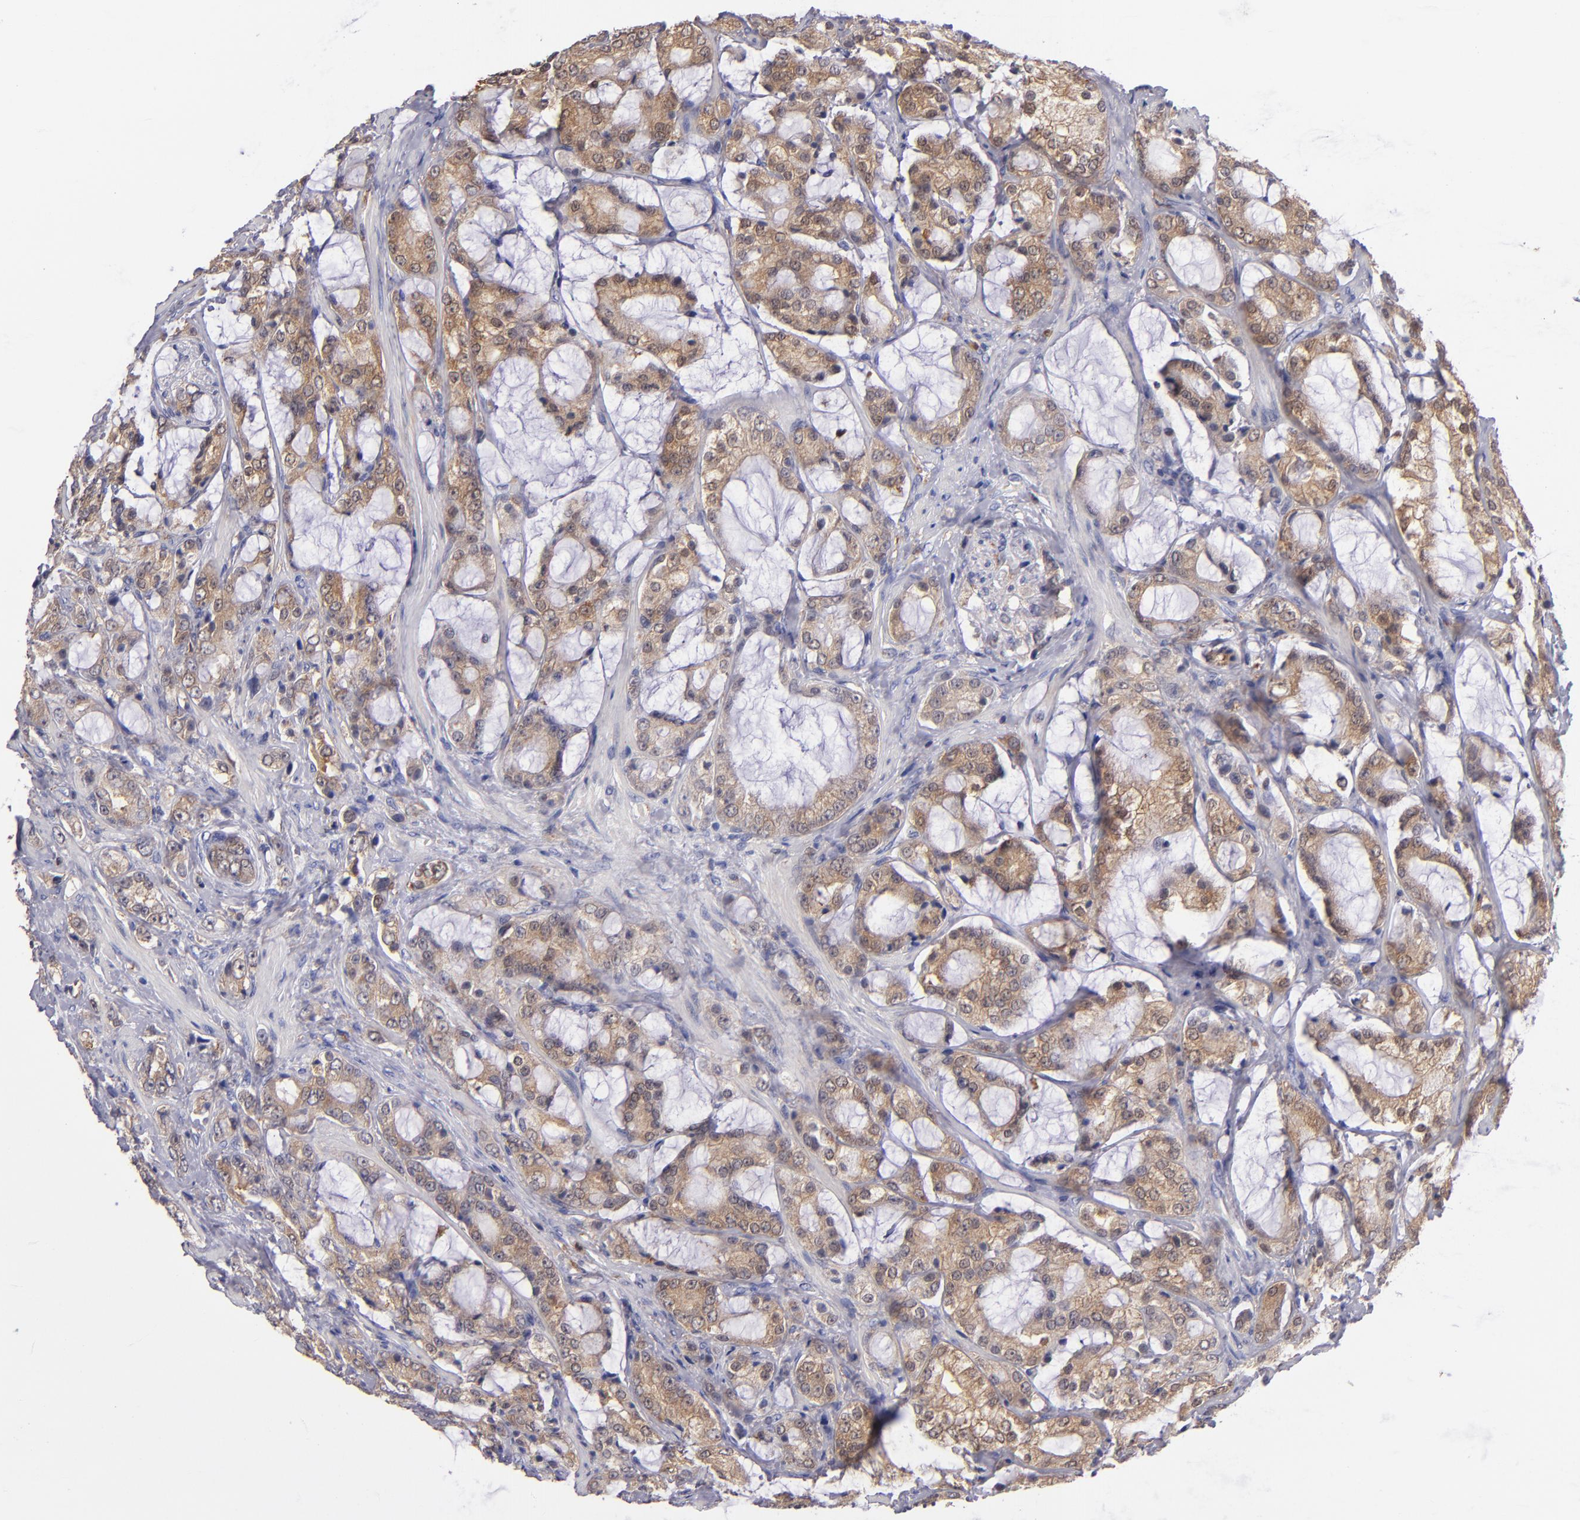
{"staining": {"intensity": "moderate", "quantity": ">75%", "location": "cytoplasmic/membranous"}, "tissue": "prostate cancer", "cell_type": "Tumor cells", "image_type": "cancer", "snomed": [{"axis": "morphology", "description": "Adenocarcinoma, Medium grade"}, {"axis": "topography", "description": "Prostate"}], "caption": "Immunohistochemistry (IHC) of human medium-grade adenocarcinoma (prostate) exhibits medium levels of moderate cytoplasmic/membranous positivity in about >75% of tumor cells.", "gene": "PRKCD", "patient": {"sex": "male", "age": 70}}